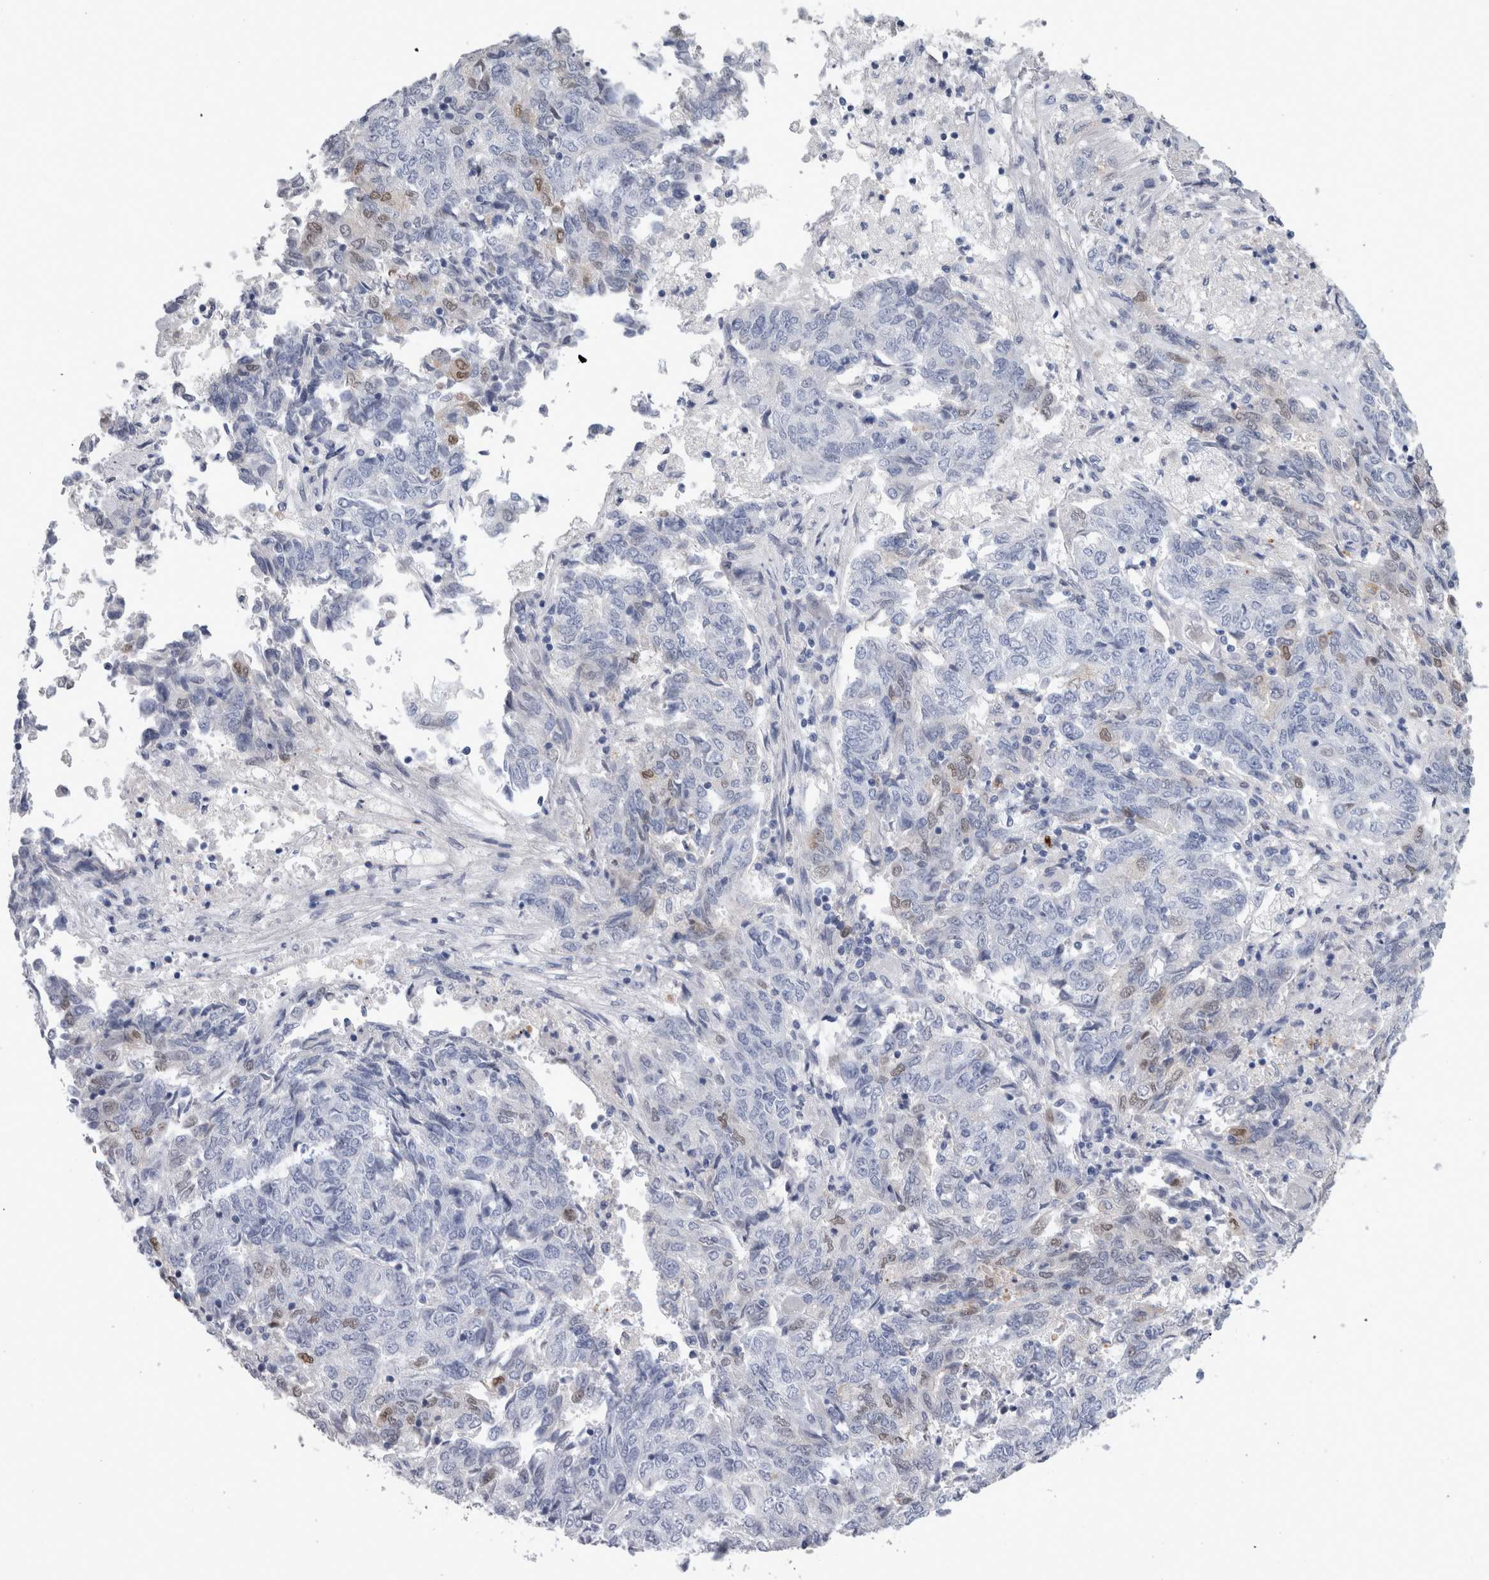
{"staining": {"intensity": "weak", "quantity": "<25%", "location": "nuclear"}, "tissue": "endometrial cancer", "cell_type": "Tumor cells", "image_type": "cancer", "snomed": [{"axis": "morphology", "description": "Adenocarcinoma, NOS"}, {"axis": "topography", "description": "Endometrium"}], "caption": "Photomicrograph shows no significant protein expression in tumor cells of adenocarcinoma (endometrial). (DAB (3,3'-diaminobenzidine) IHC visualized using brightfield microscopy, high magnification).", "gene": "CA8", "patient": {"sex": "female", "age": 80}}